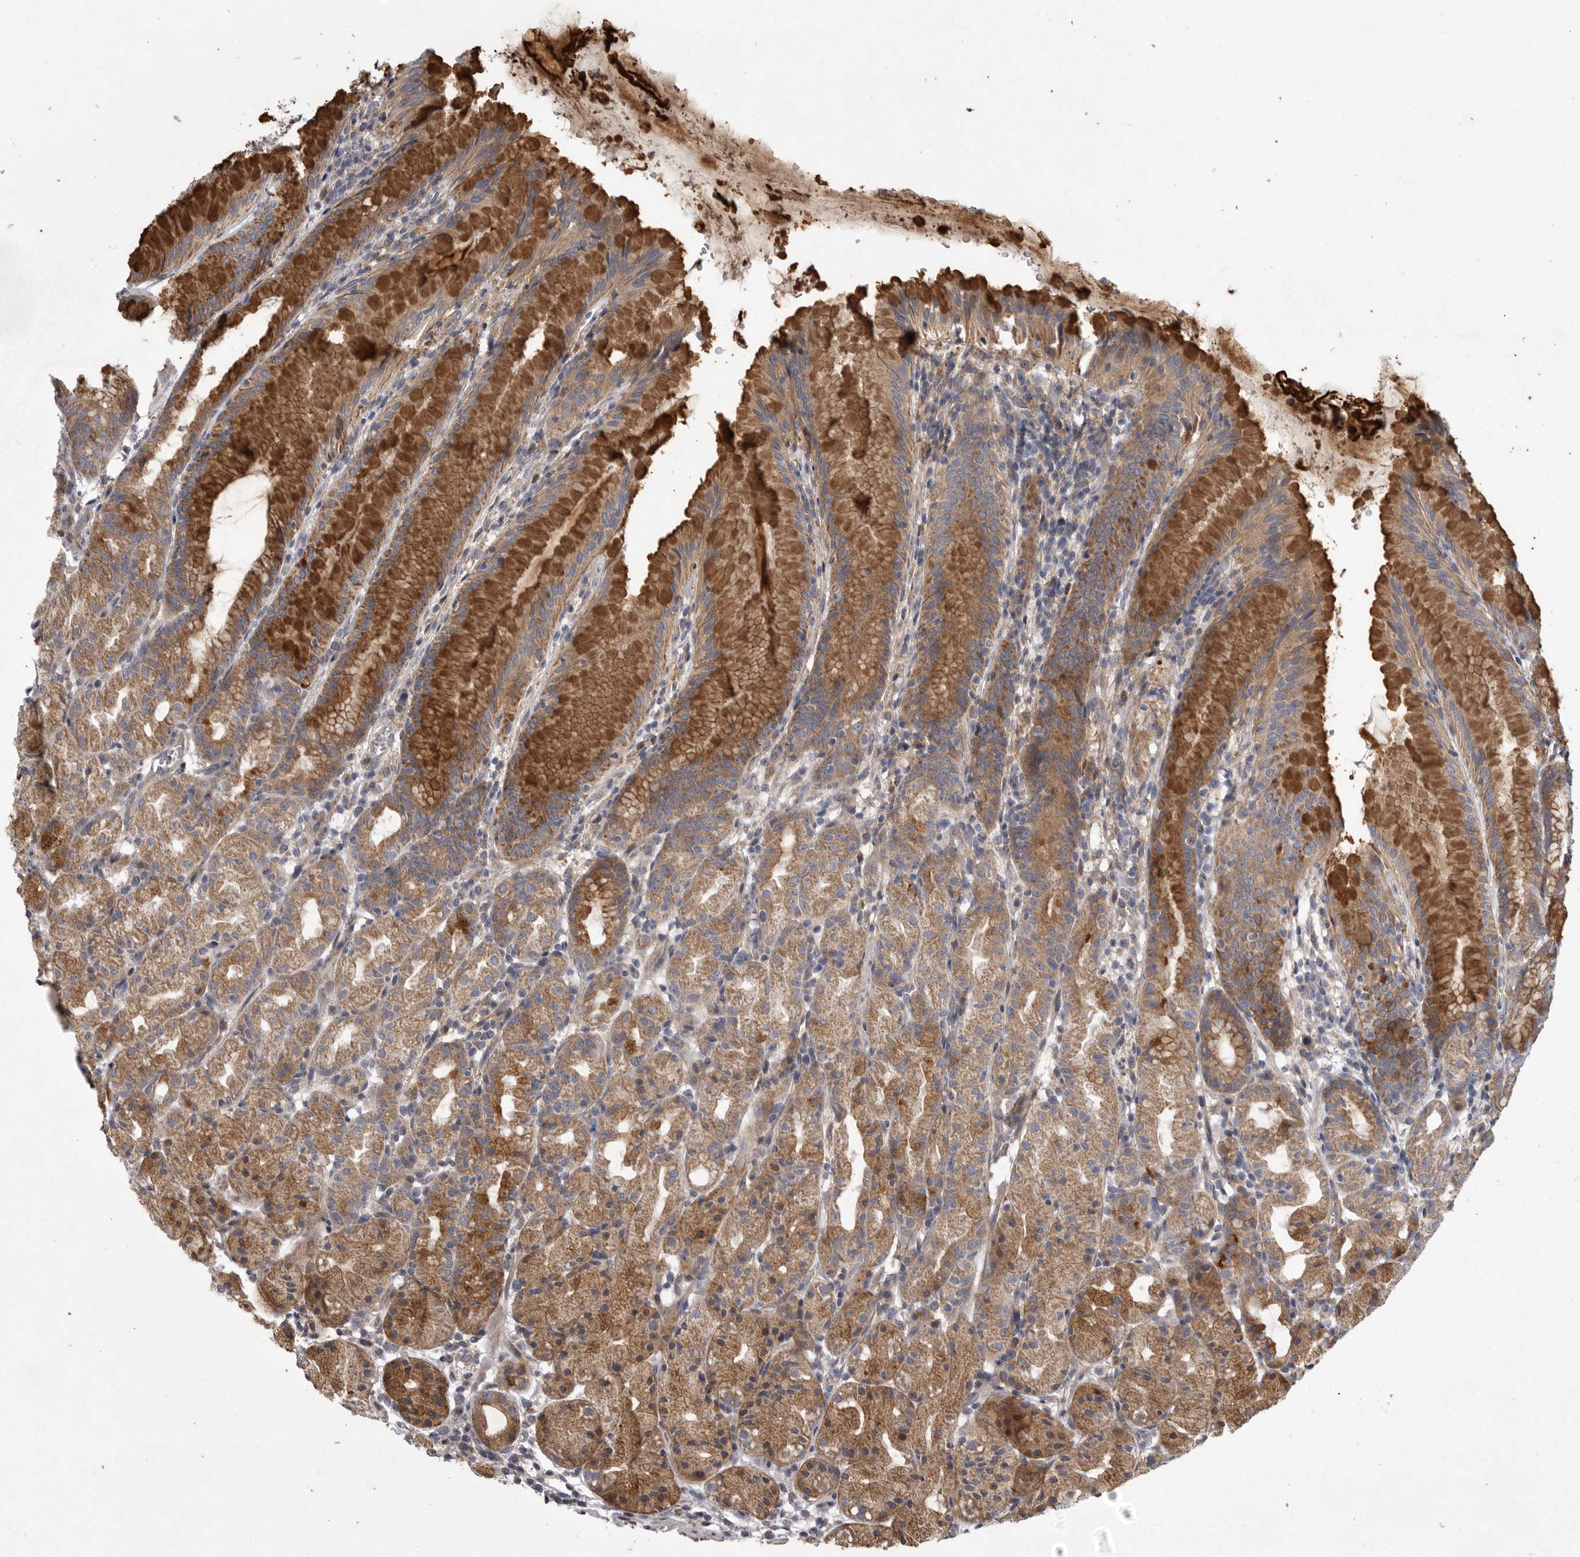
{"staining": {"intensity": "strong", "quantity": ">75%", "location": "cytoplasmic/membranous"}, "tissue": "stomach", "cell_type": "Glandular cells", "image_type": "normal", "snomed": [{"axis": "morphology", "description": "Normal tissue, NOS"}, {"axis": "topography", "description": "Stomach, upper"}], "caption": "The histopathology image exhibits immunohistochemical staining of unremarkable stomach. There is strong cytoplasmic/membranous positivity is appreciated in approximately >75% of glandular cells.", "gene": "CRP", "patient": {"sex": "male", "age": 48}}